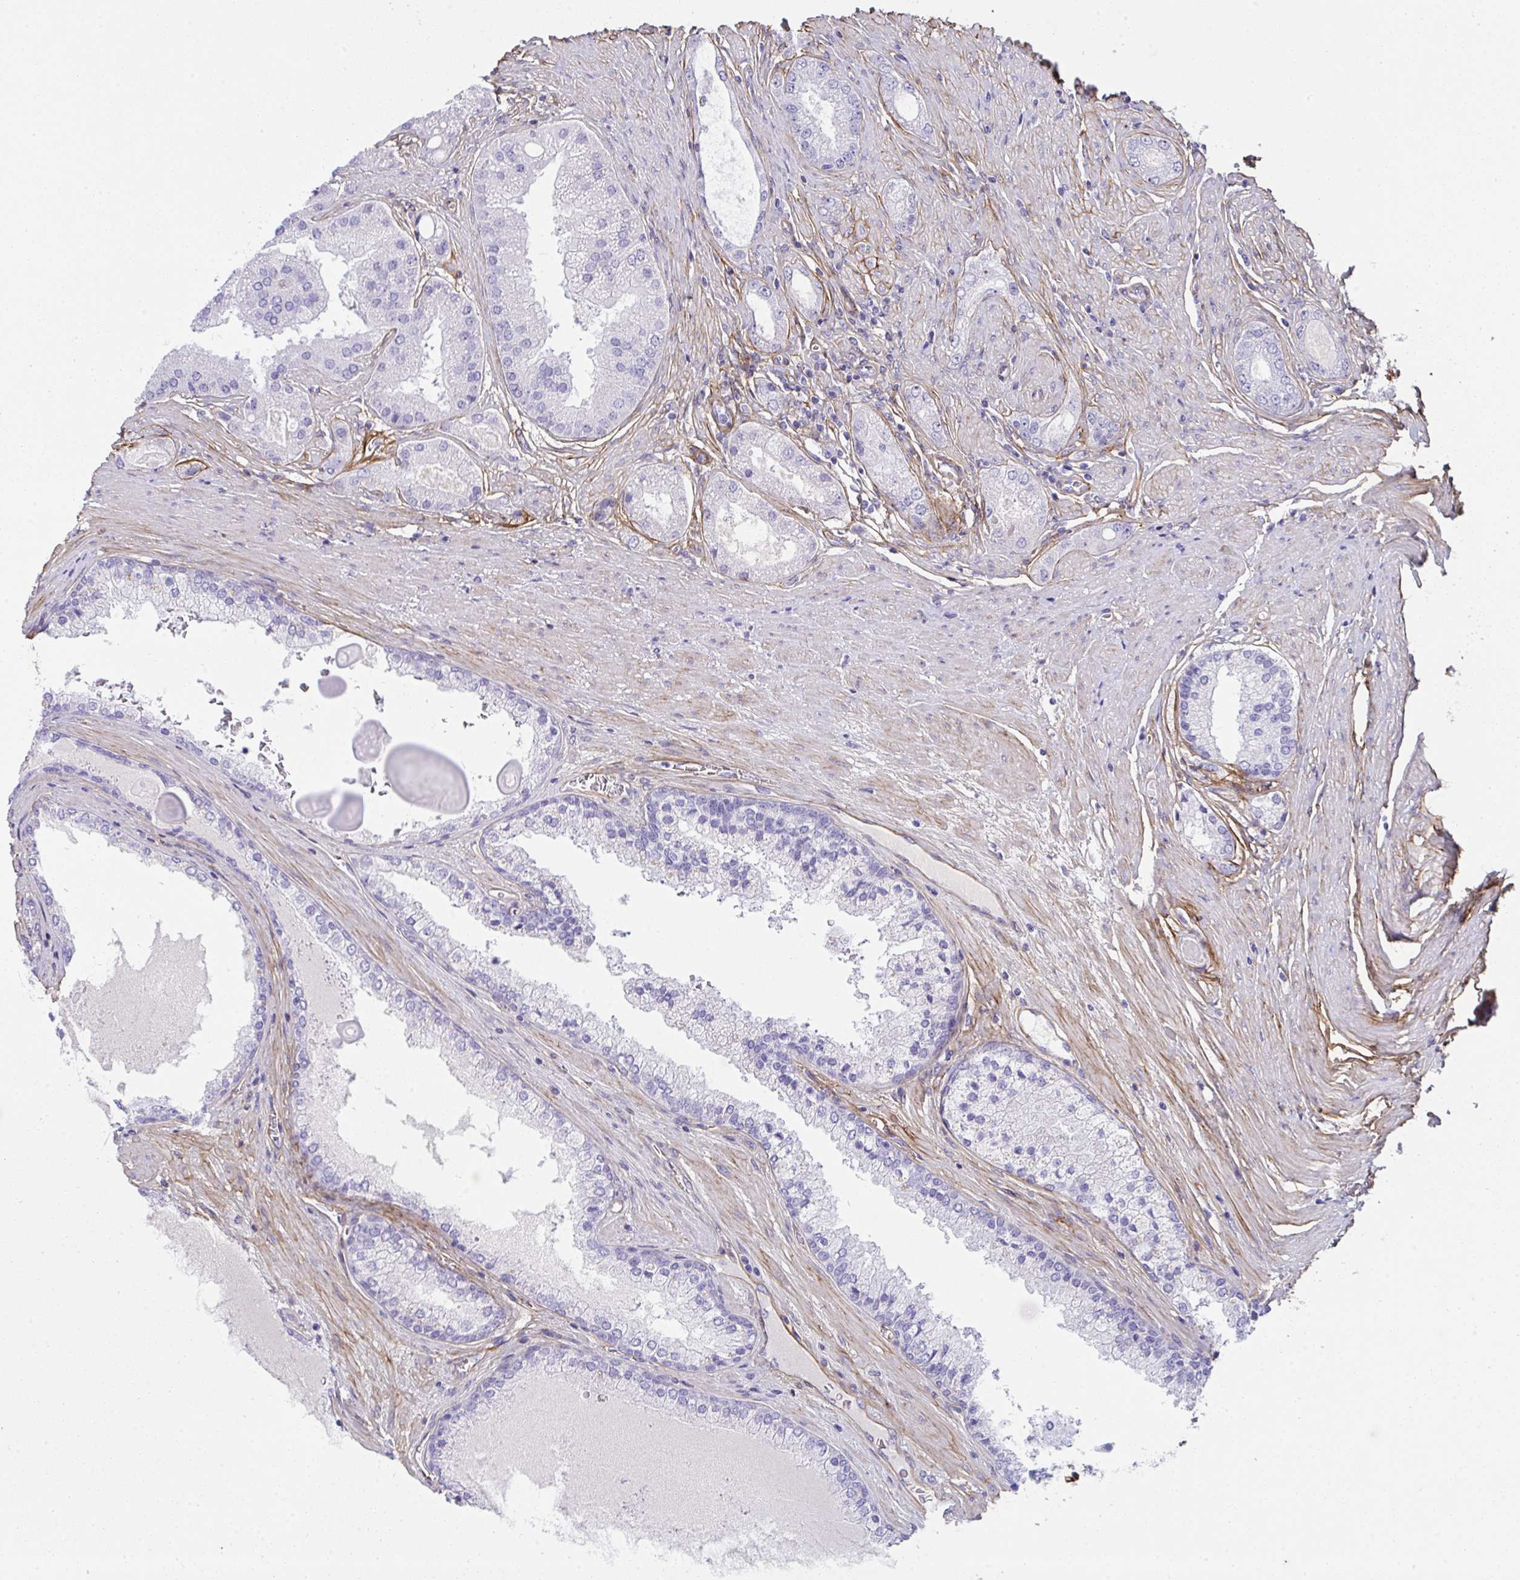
{"staining": {"intensity": "negative", "quantity": "none", "location": "none"}, "tissue": "prostate cancer", "cell_type": "Tumor cells", "image_type": "cancer", "snomed": [{"axis": "morphology", "description": "Adenocarcinoma, High grade"}, {"axis": "topography", "description": "Prostate"}], "caption": "DAB immunohistochemical staining of human prostate adenocarcinoma (high-grade) demonstrates no significant staining in tumor cells. (Immunohistochemistry, brightfield microscopy, high magnification).", "gene": "LHFPL6", "patient": {"sex": "male", "age": 67}}